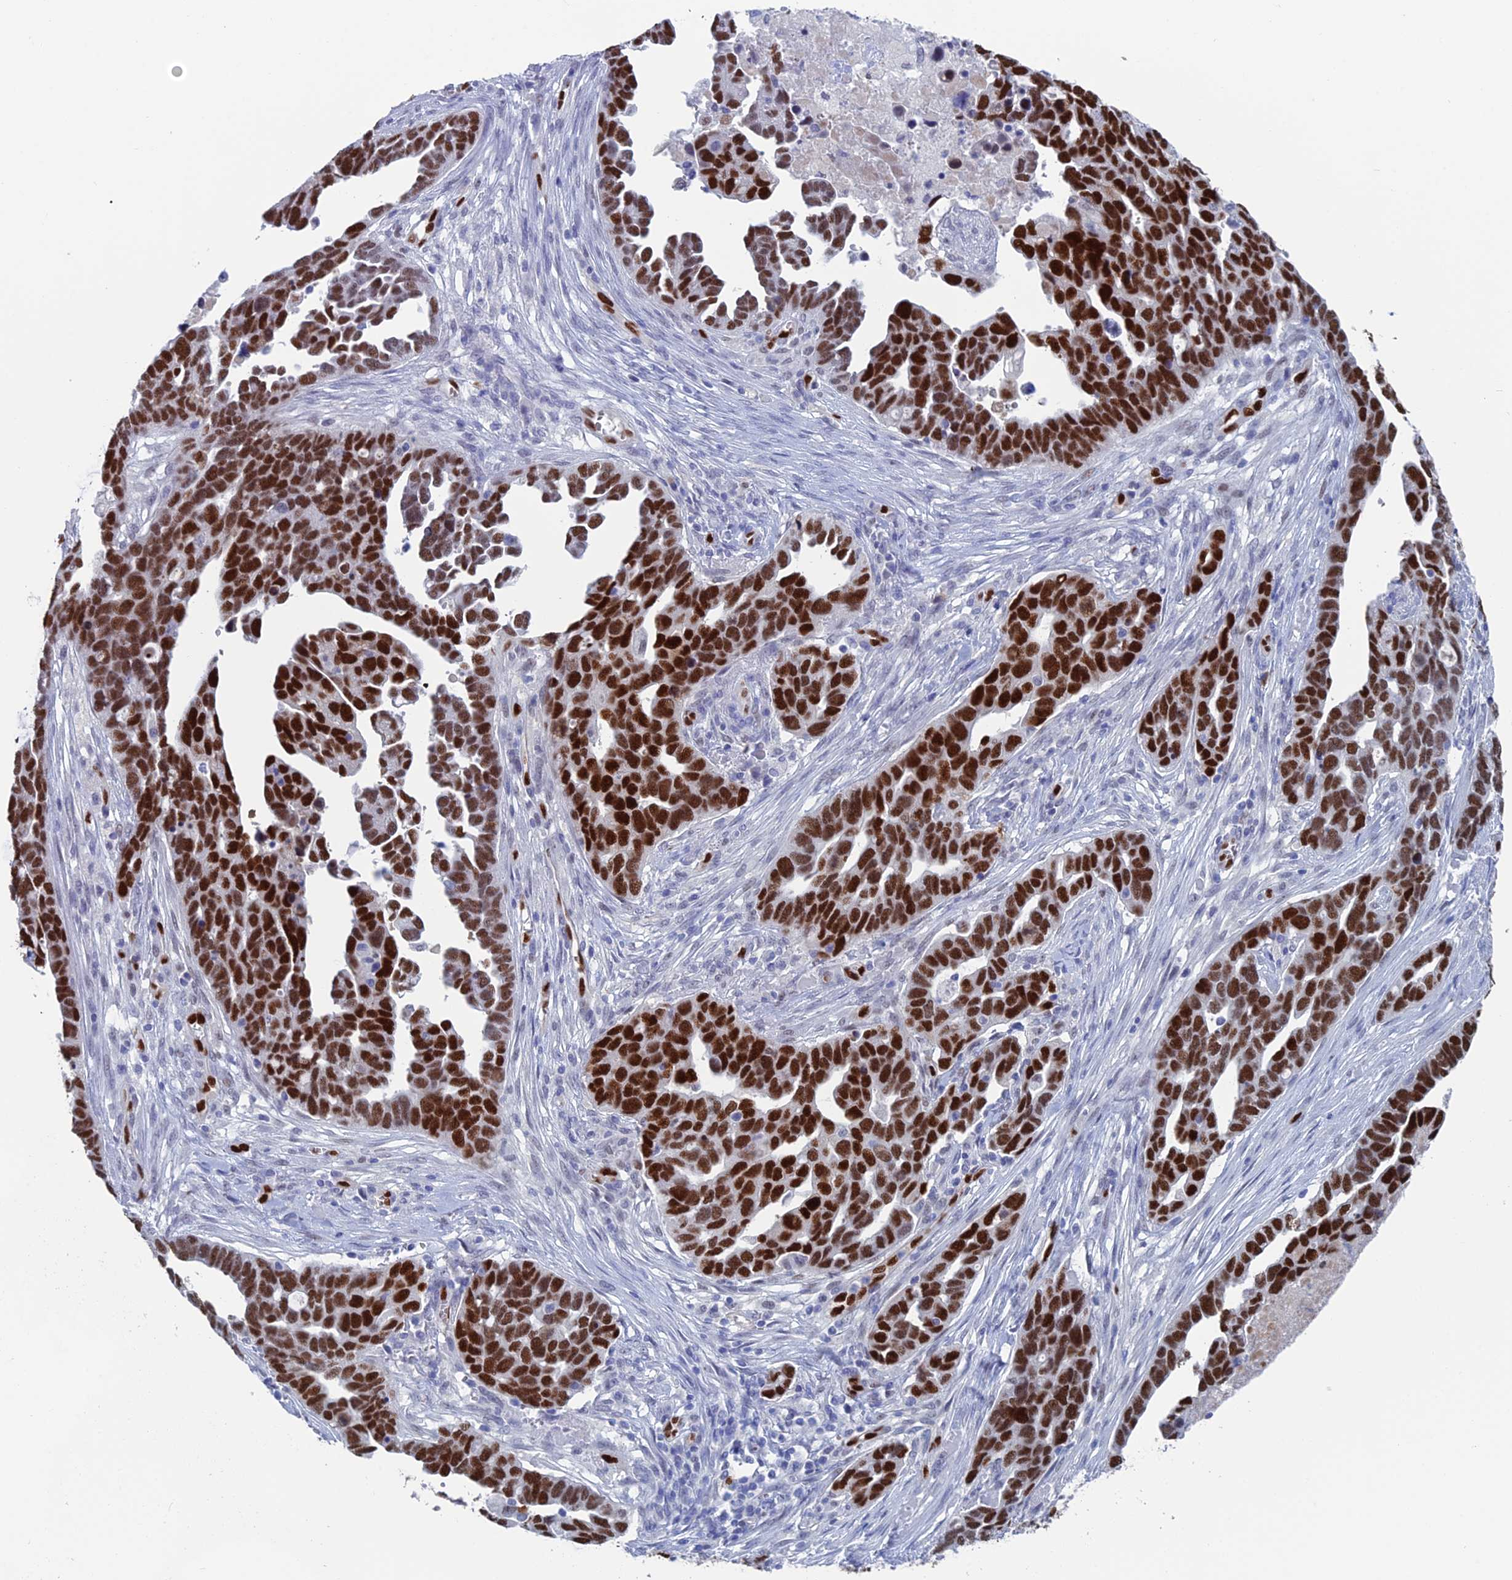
{"staining": {"intensity": "strong", "quantity": ">75%", "location": "nuclear"}, "tissue": "ovarian cancer", "cell_type": "Tumor cells", "image_type": "cancer", "snomed": [{"axis": "morphology", "description": "Cystadenocarcinoma, serous, NOS"}, {"axis": "topography", "description": "Ovary"}], "caption": "Strong nuclear expression for a protein is present in approximately >75% of tumor cells of ovarian cancer using immunohistochemistry (IHC).", "gene": "NOL4L", "patient": {"sex": "female", "age": 54}}